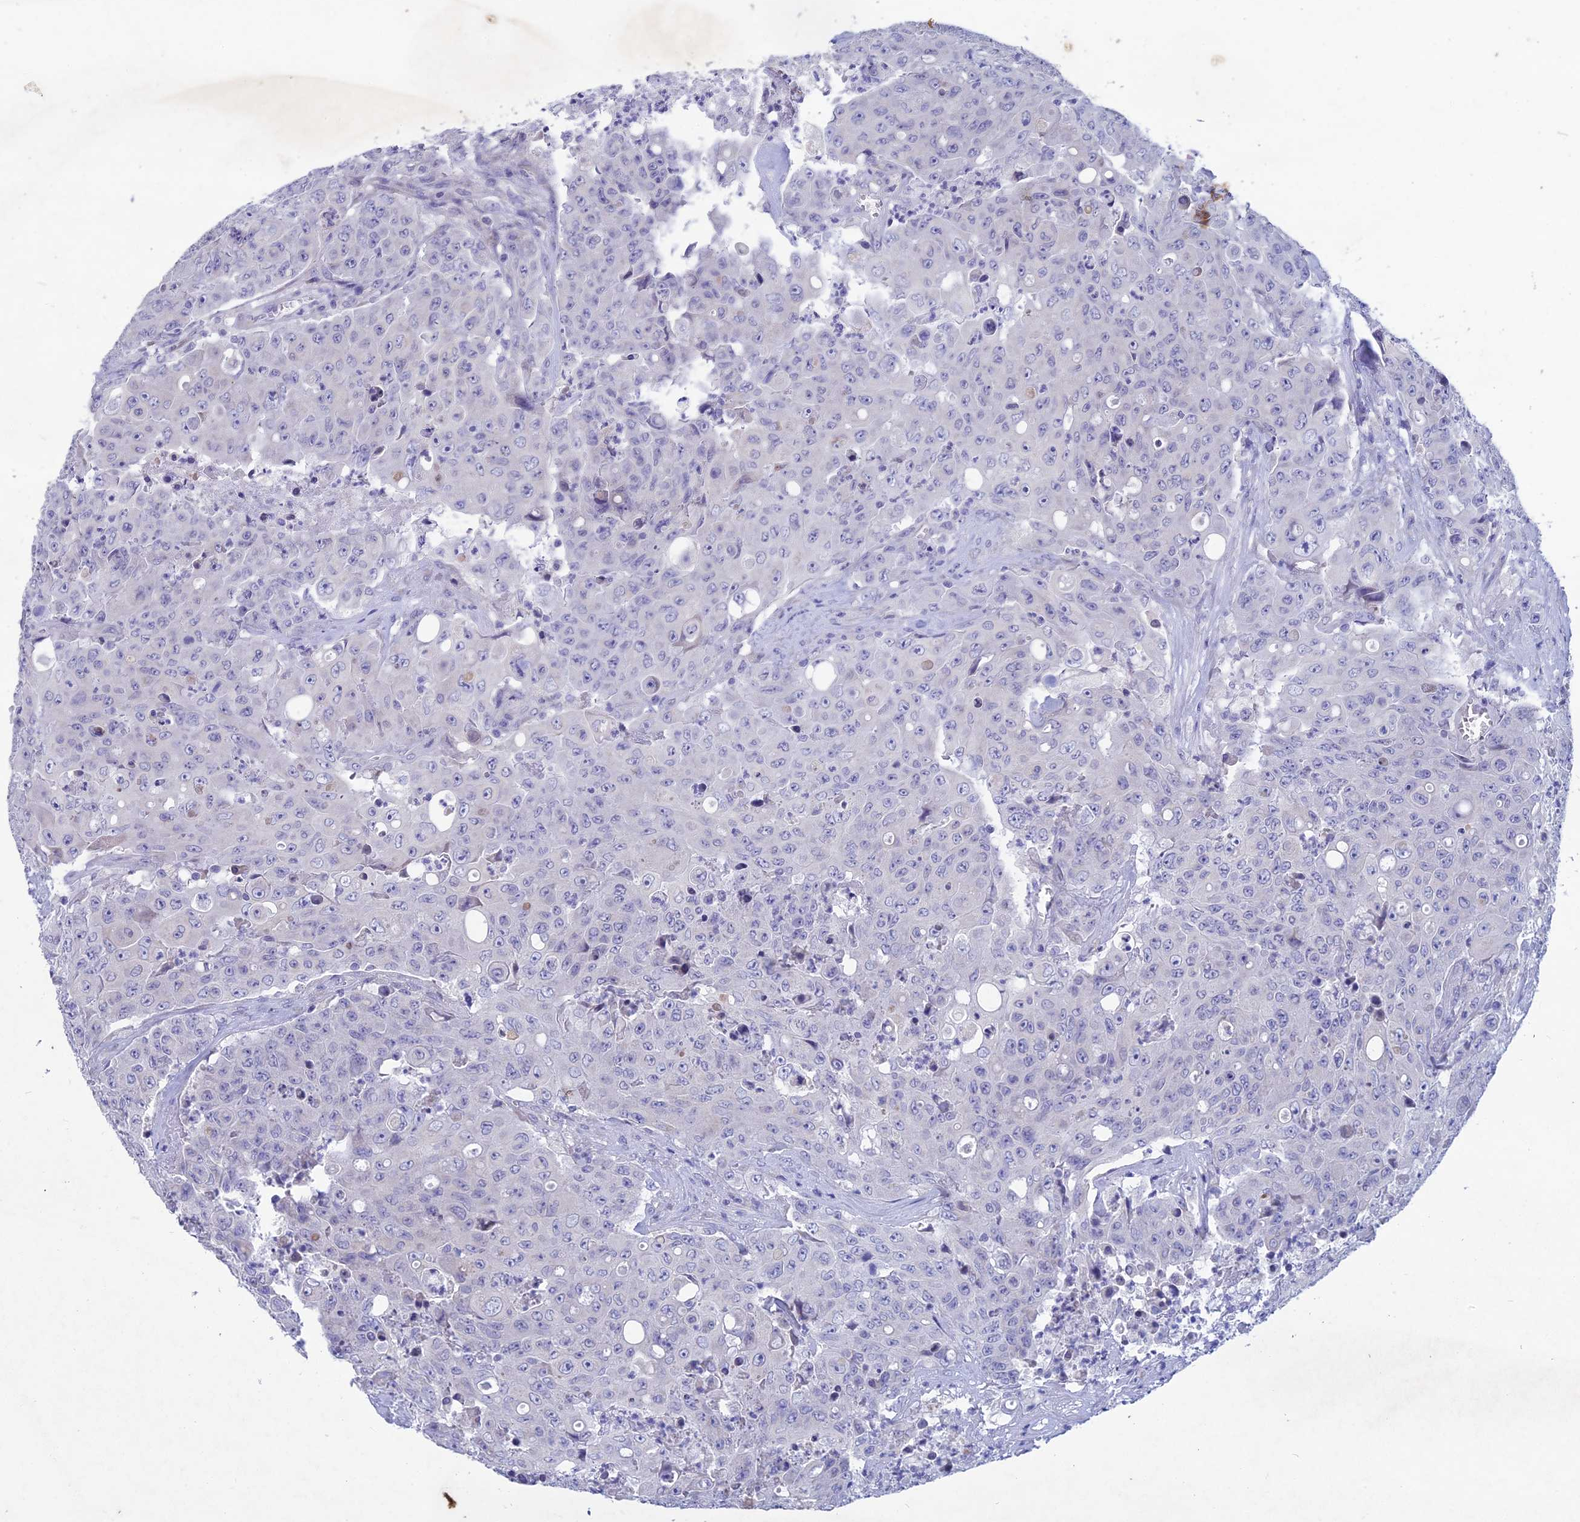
{"staining": {"intensity": "negative", "quantity": "none", "location": "none"}, "tissue": "colorectal cancer", "cell_type": "Tumor cells", "image_type": "cancer", "snomed": [{"axis": "morphology", "description": "Adenocarcinoma, NOS"}, {"axis": "topography", "description": "Colon"}], "caption": "This is an immunohistochemistry histopathology image of human colorectal cancer (adenocarcinoma). There is no positivity in tumor cells.", "gene": "BTBD19", "patient": {"sex": "male", "age": 51}}